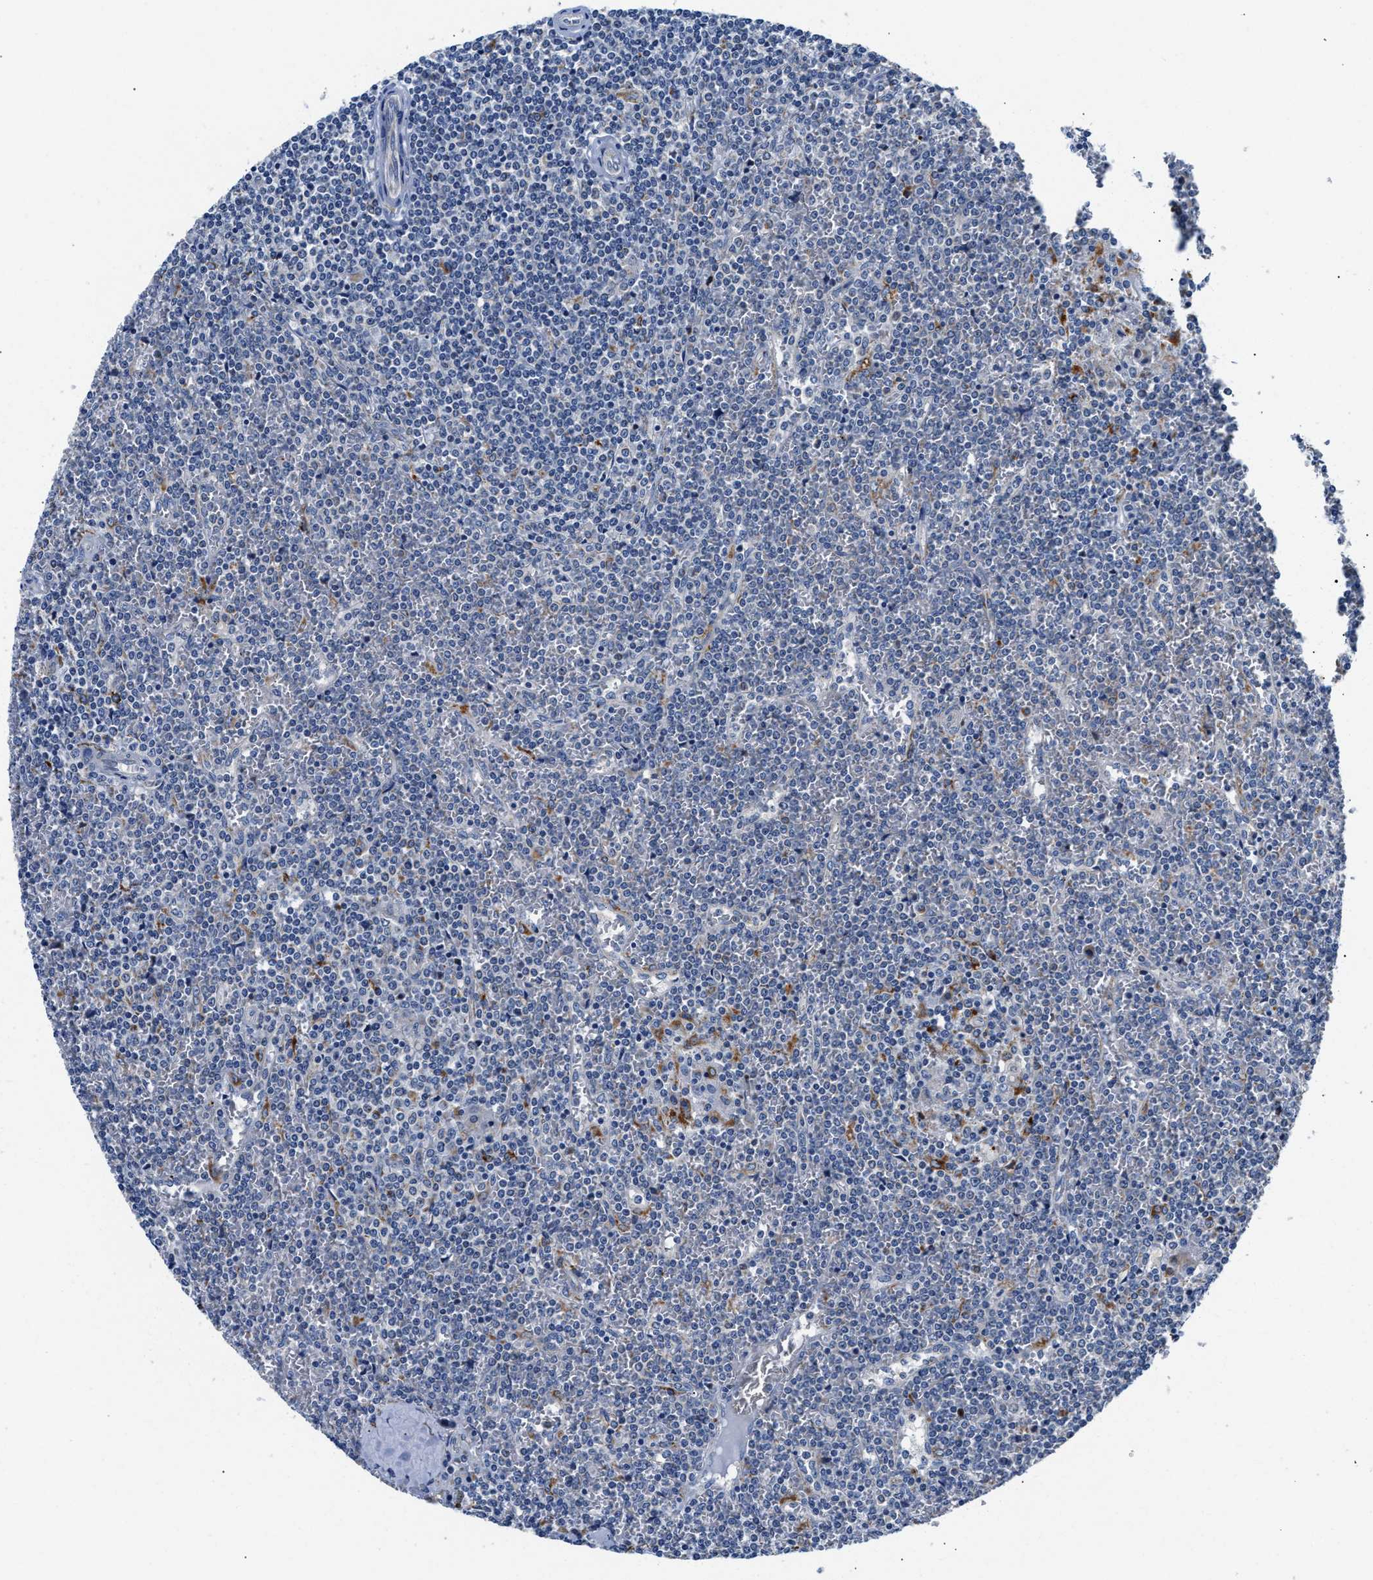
{"staining": {"intensity": "negative", "quantity": "none", "location": "none"}, "tissue": "lymphoma", "cell_type": "Tumor cells", "image_type": "cancer", "snomed": [{"axis": "morphology", "description": "Malignant lymphoma, non-Hodgkin's type, Low grade"}, {"axis": "topography", "description": "Spleen"}], "caption": "There is no significant positivity in tumor cells of lymphoma.", "gene": "ACADVL", "patient": {"sex": "female", "age": 19}}